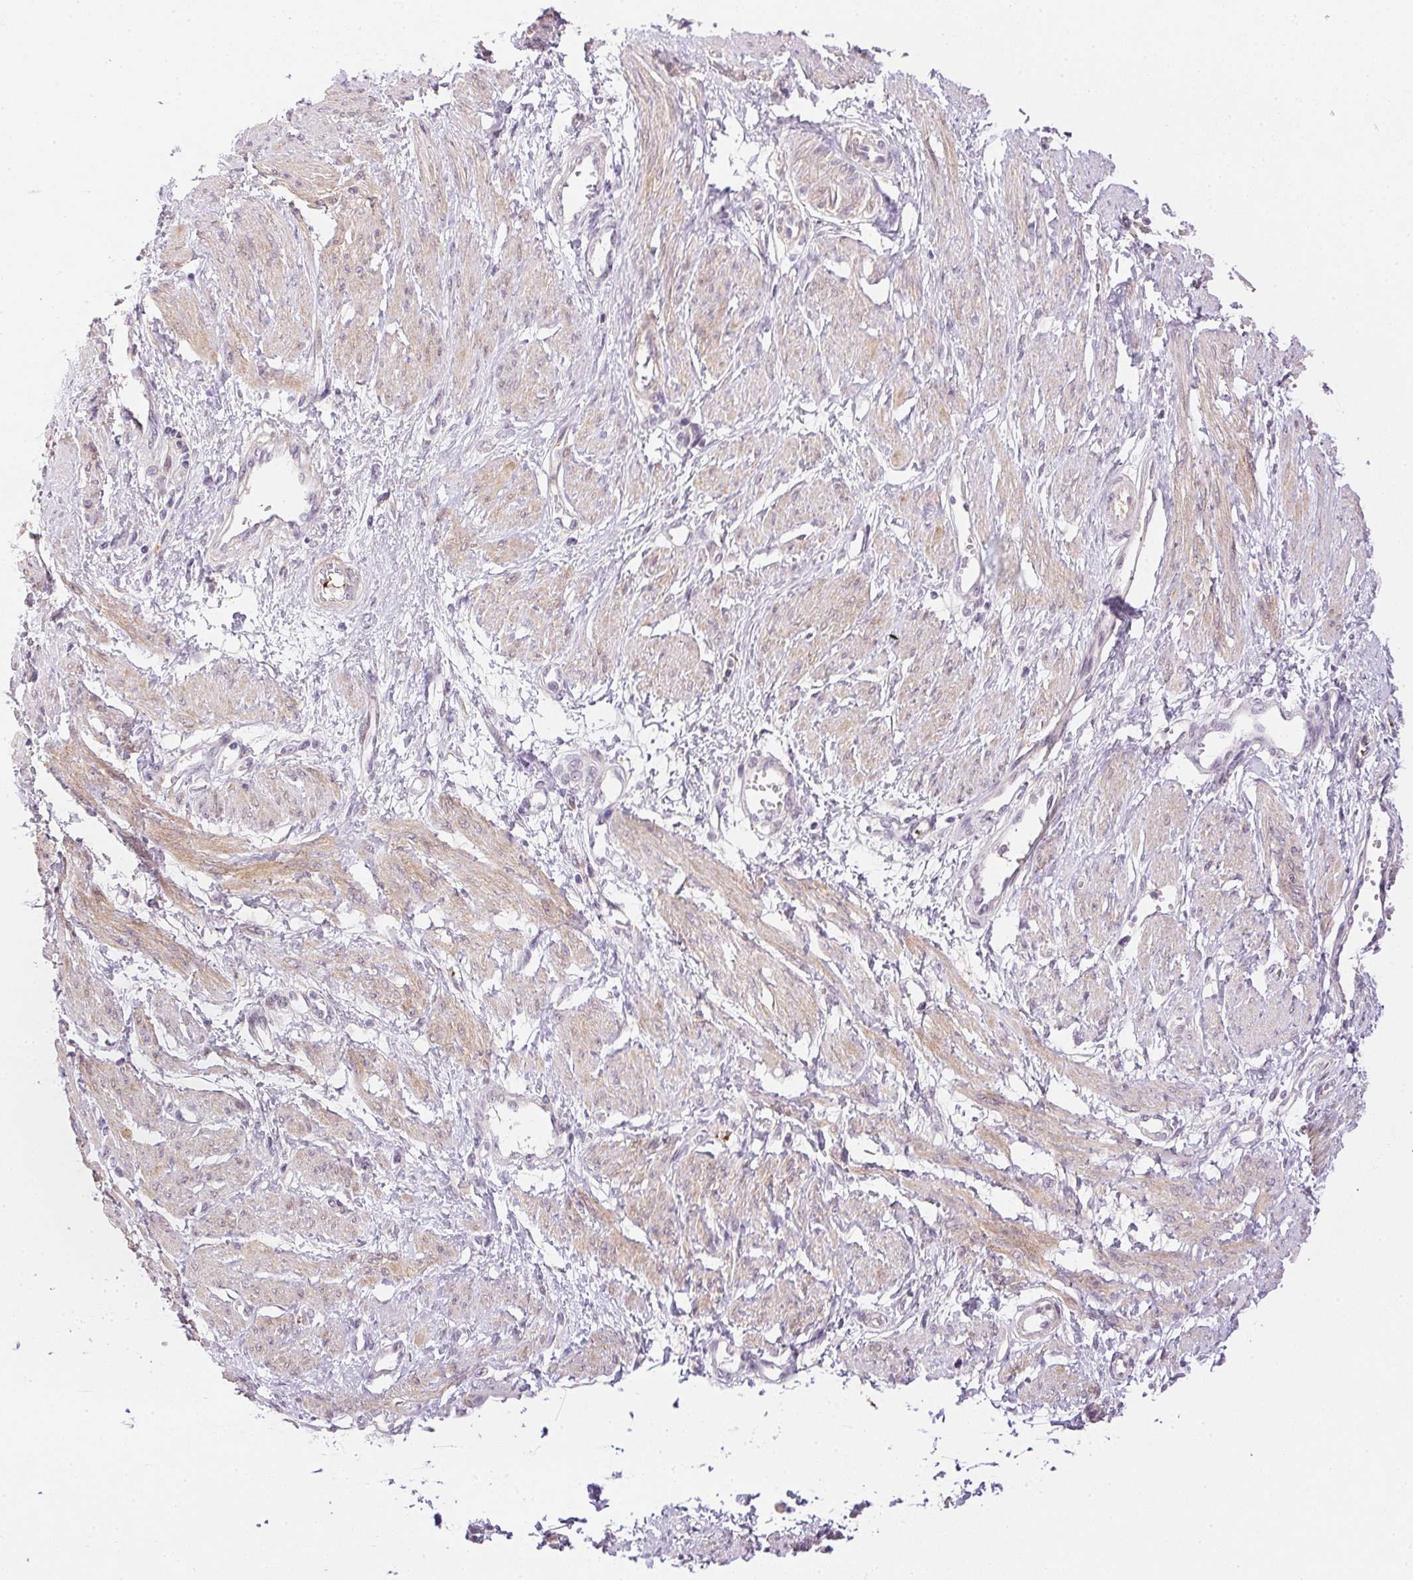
{"staining": {"intensity": "weak", "quantity": "25%-75%", "location": "cytoplasmic/membranous"}, "tissue": "smooth muscle", "cell_type": "Smooth muscle cells", "image_type": "normal", "snomed": [{"axis": "morphology", "description": "Normal tissue, NOS"}, {"axis": "topography", "description": "Smooth muscle"}, {"axis": "topography", "description": "Uterus"}], "caption": "Smooth muscle stained for a protein demonstrates weak cytoplasmic/membranous positivity in smooth muscle cells. The staining was performed using DAB (3,3'-diaminobenzidine), with brown indicating positive protein expression. Nuclei are stained blue with hematoxylin.", "gene": "PRL", "patient": {"sex": "female", "age": 39}}